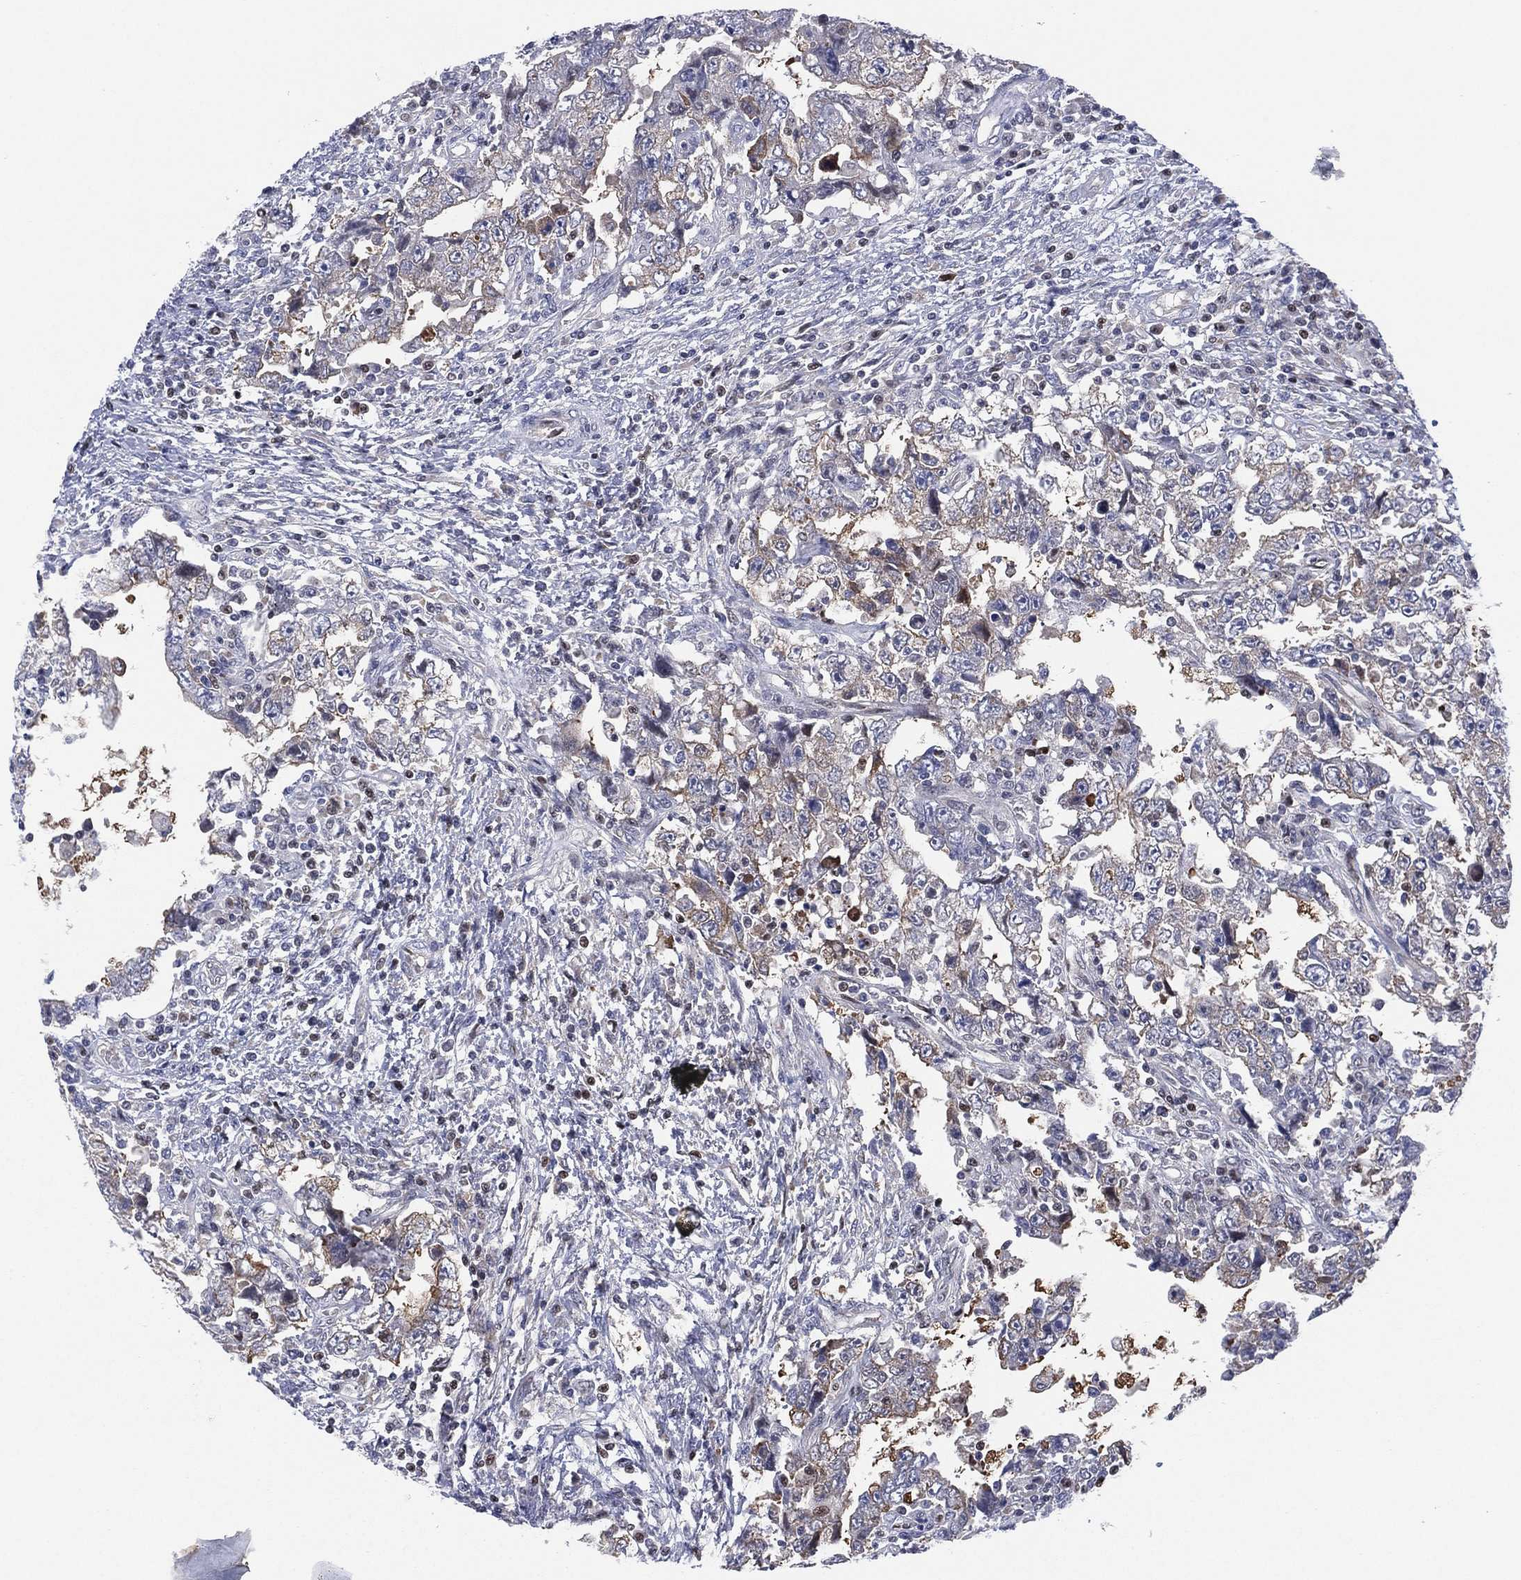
{"staining": {"intensity": "weak", "quantity": "<25%", "location": "cytoplasmic/membranous"}, "tissue": "testis cancer", "cell_type": "Tumor cells", "image_type": "cancer", "snomed": [{"axis": "morphology", "description": "Carcinoma, Embryonal, NOS"}, {"axis": "topography", "description": "Testis"}], "caption": "There is no significant expression in tumor cells of embryonal carcinoma (testis).", "gene": "SLC4A4", "patient": {"sex": "male", "age": 26}}